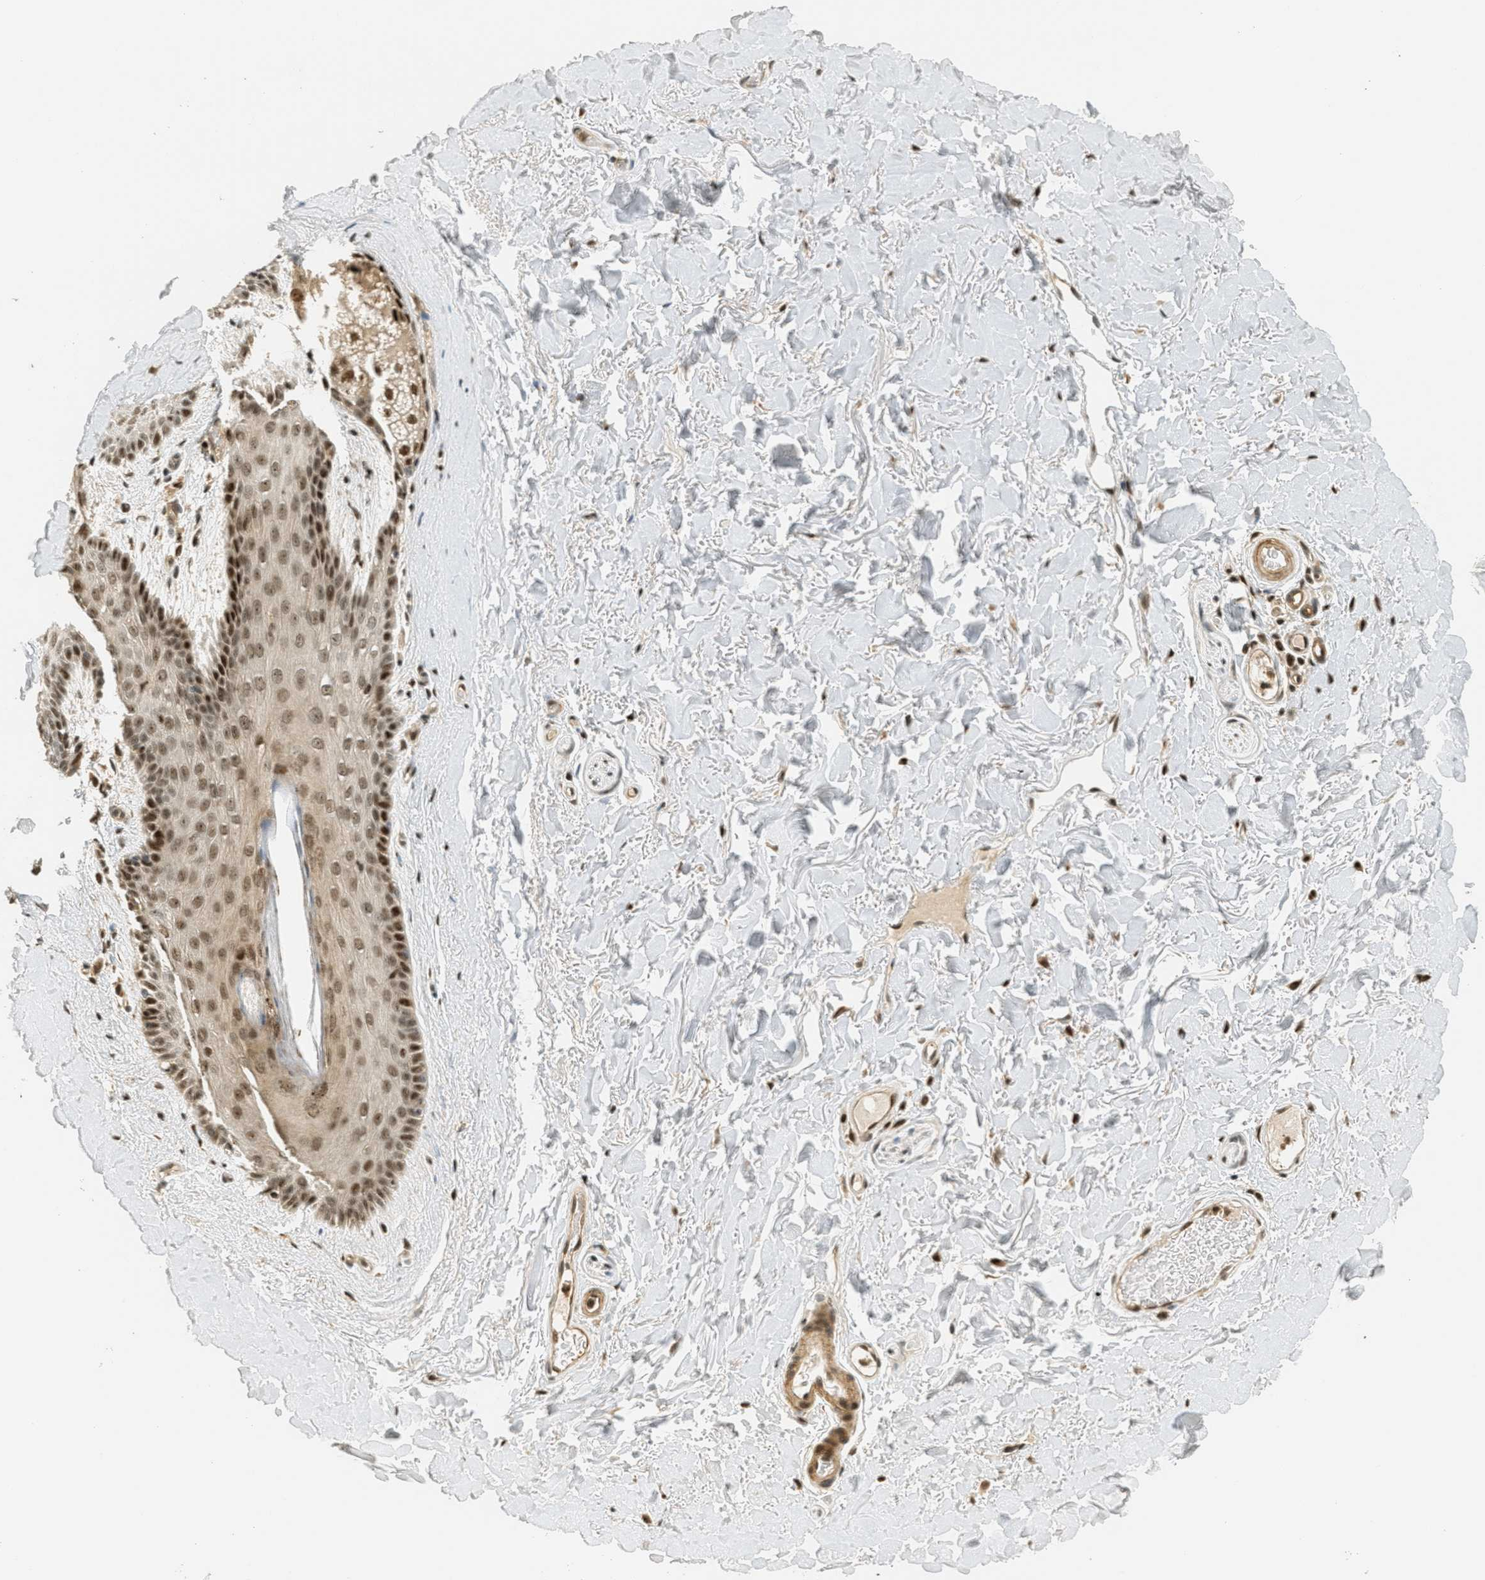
{"staining": {"intensity": "strong", "quantity": ">75%", "location": "cytoplasmic/membranous,nuclear"}, "tissue": "skin", "cell_type": "Epidermal cells", "image_type": "normal", "snomed": [{"axis": "morphology", "description": "Normal tissue, NOS"}, {"axis": "topography", "description": "Anal"}], "caption": "High-magnification brightfield microscopy of benign skin stained with DAB (brown) and counterstained with hematoxylin (blue). epidermal cells exhibit strong cytoplasmic/membranous,nuclear positivity is identified in approximately>75% of cells.", "gene": "FOXM1", "patient": {"sex": "male", "age": 74}}